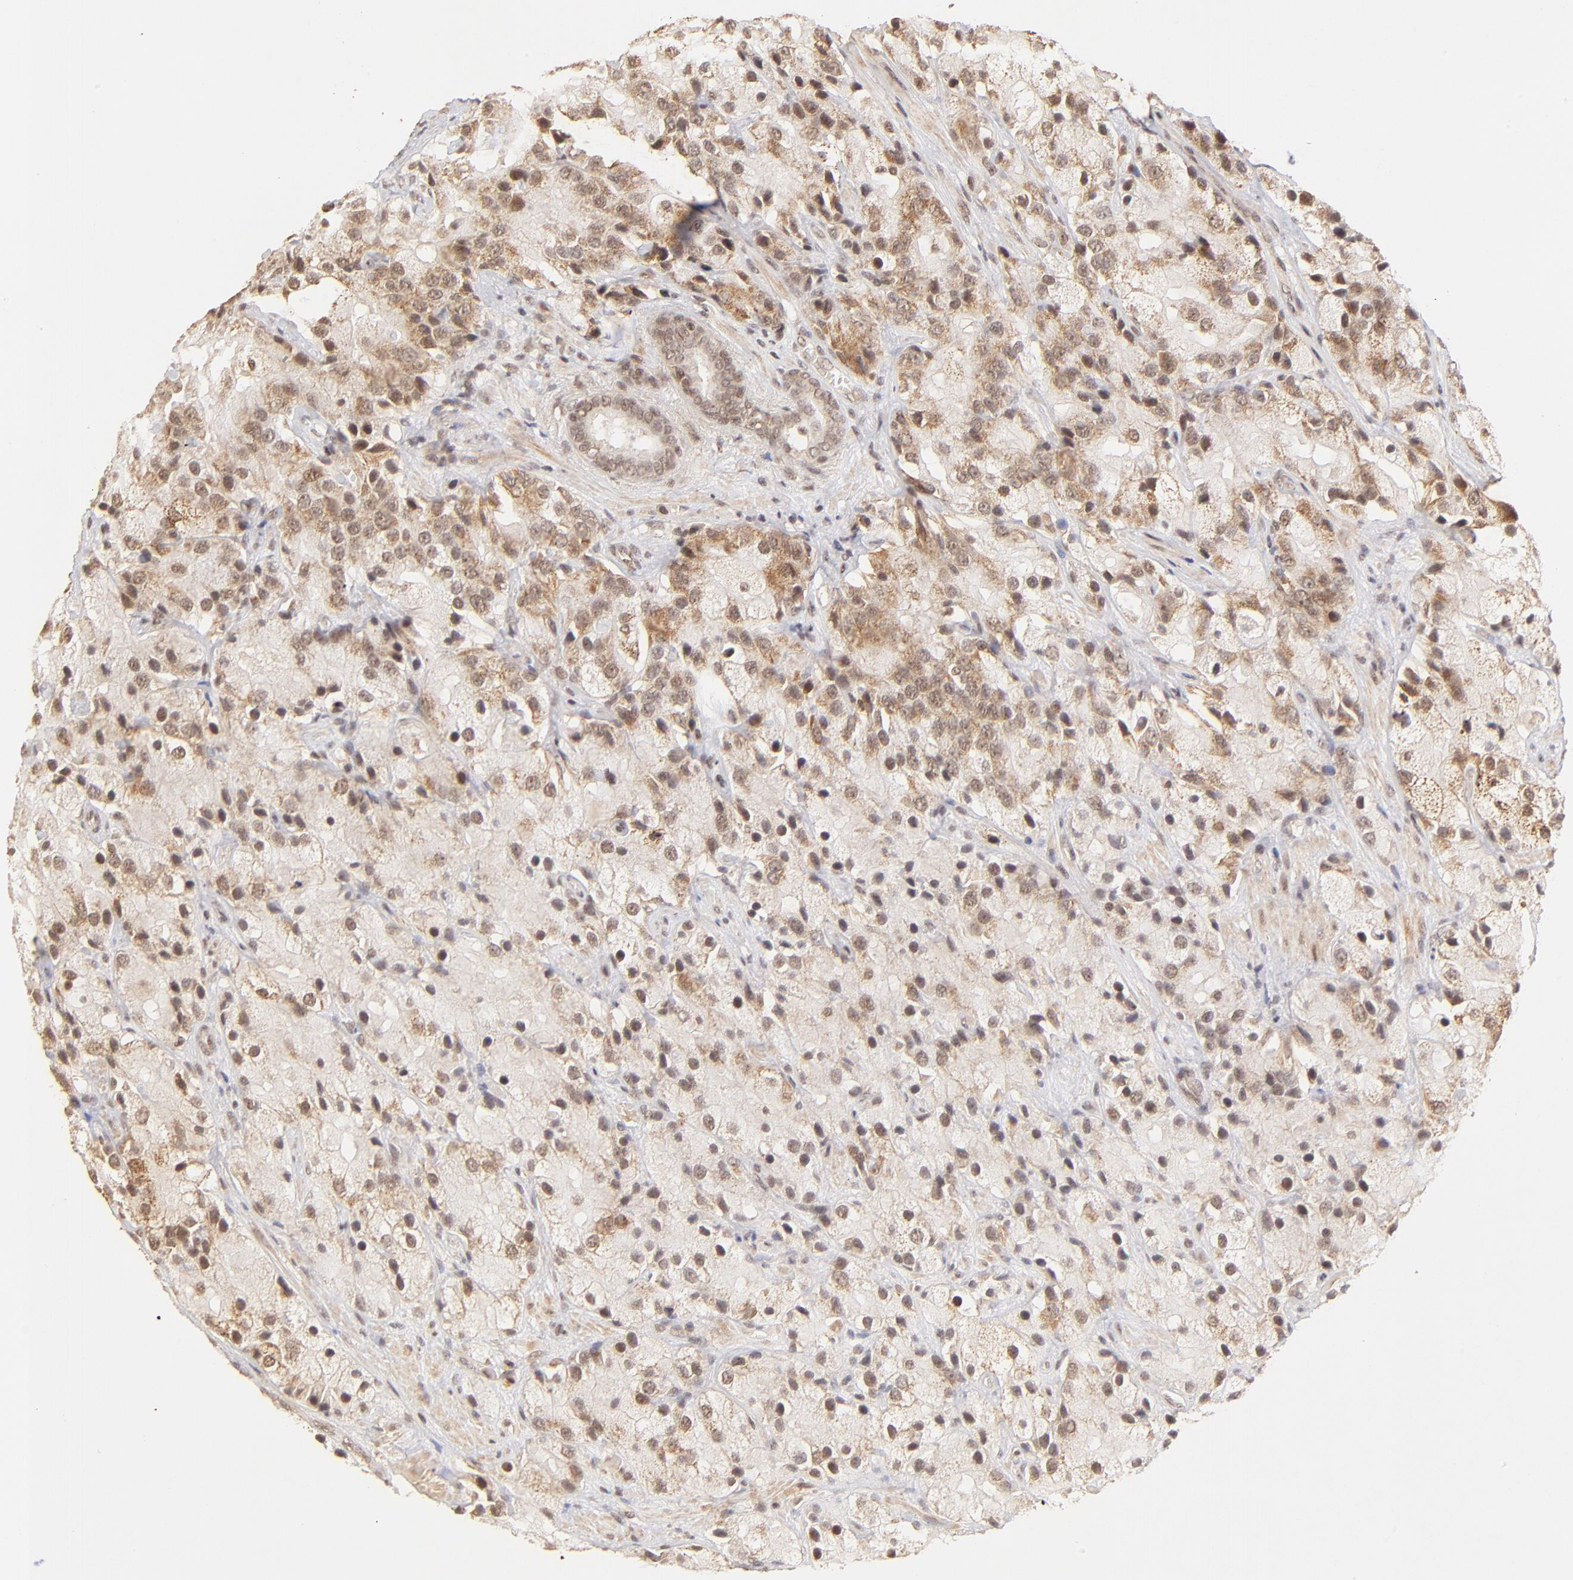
{"staining": {"intensity": "moderate", "quantity": "25%-75%", "location": "cytoplasmic/membranous"}, "tissue": "prostate cancer", "cell_type": "Tumor cells", "image_type": "cancer", "snomed": [{"axis": "morphology", "description": "Adenocarcinoma, High grade"}, {"axis": "topography", "description": "Prostate"}], "caption": "The immunohistochemical stain labels moderate cytoplasmic/membranous expression in tumor cells of prostate adenocarcinoma (high-grade) tissue.", "gene": "MED15", "patient": {"sex": "male", "age": 70}}